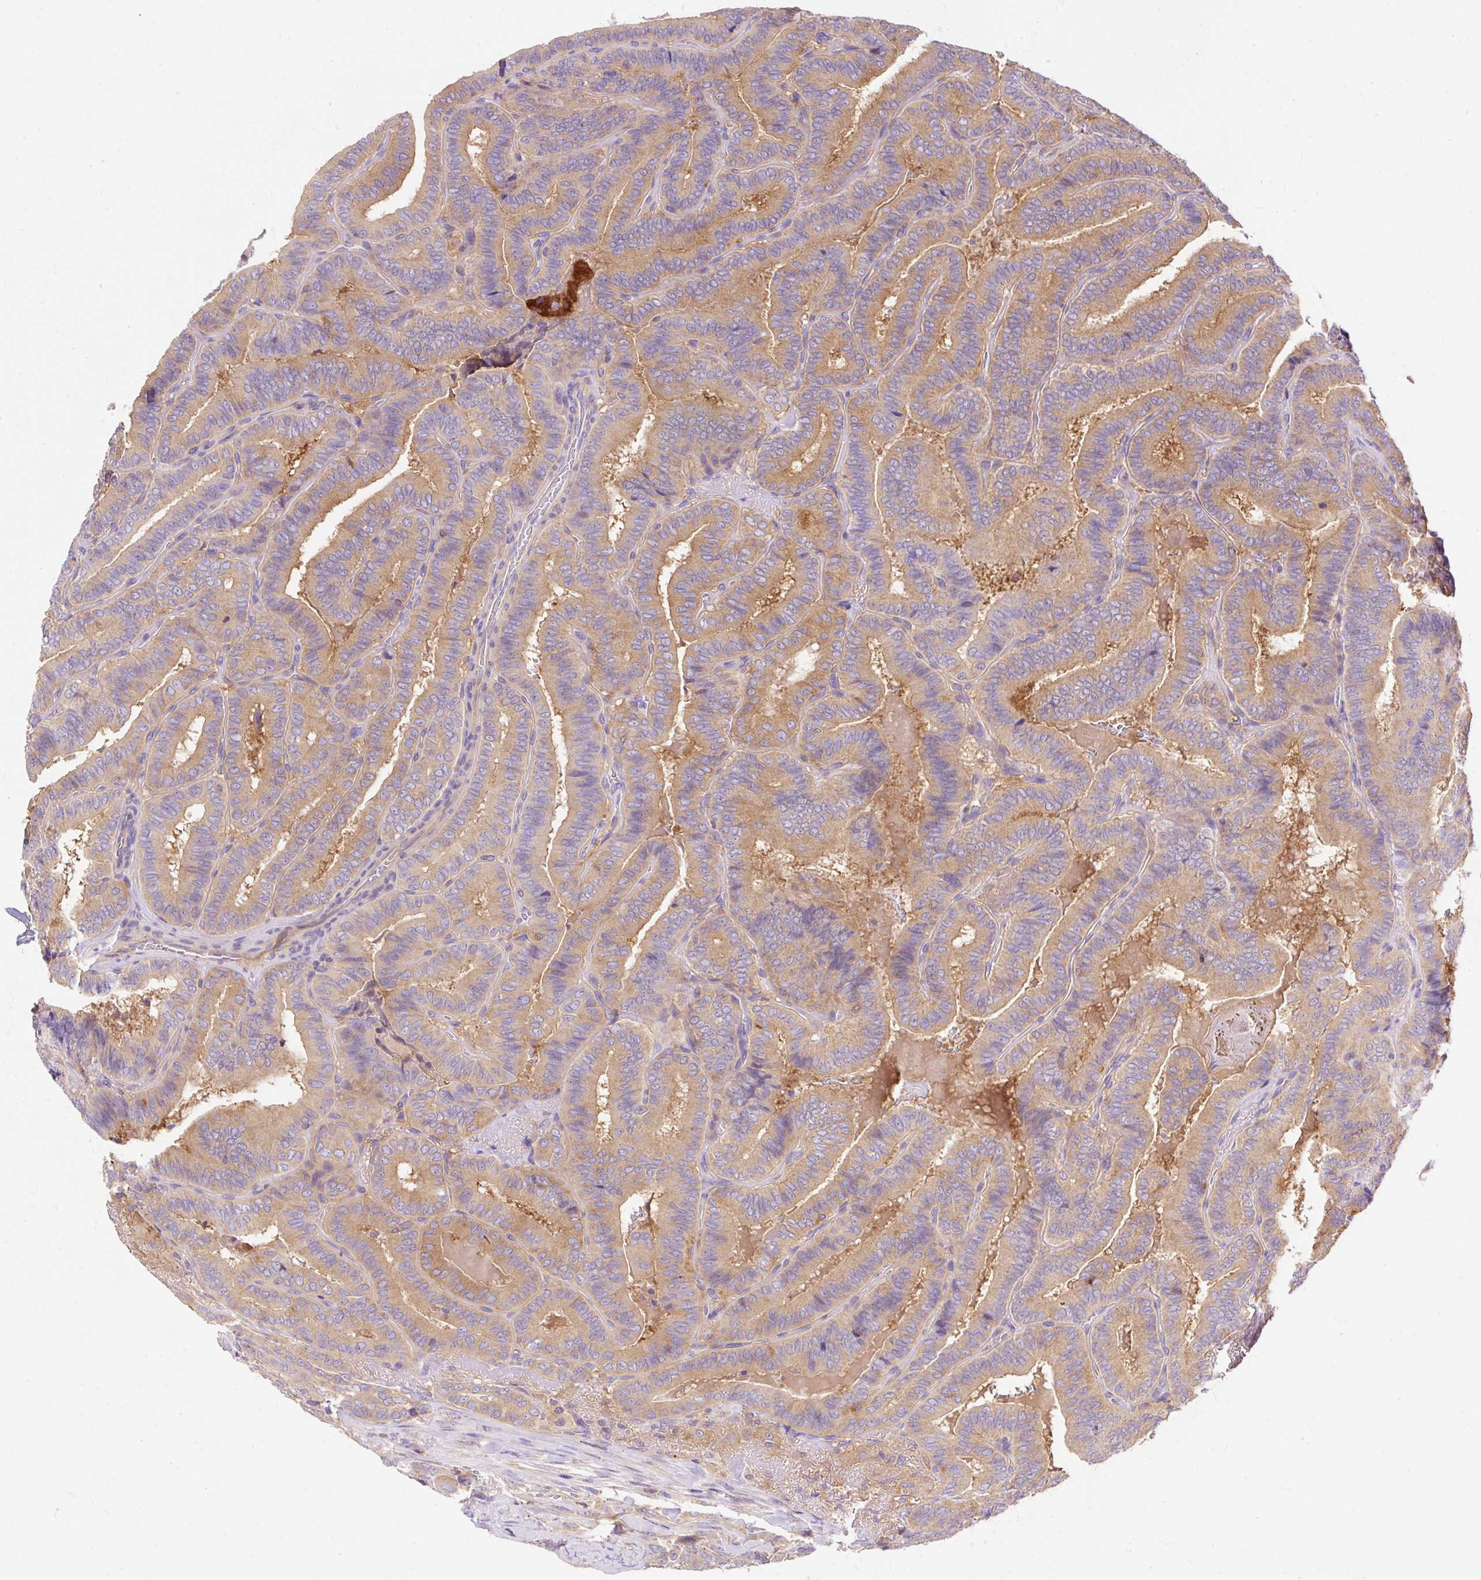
{"staining": {"intensity": "moderate", "quantity": ">75%", "location": "cytoplasmic/membranous"}, "tissue": "thyroid cancer", "cell_type": "Tumor cells", "image_type": "cancer", "snomed": [{"axis": "morphology", "description": "Papillary adenocarcinoma, NOS"}, {"axis": "topography", "description": "Thyroid gland"}], "caption": "Protein expression analysis of thyroid cancer (papillary adenocarcinoma) reveals moderate cytoplasmic/membranous staining in about >75% of tumor cells. (DAB IHC with brightfield microscopy, high magnification).", "gene": "OR4K15", "patient": {"sex": "male", "age": 61}}